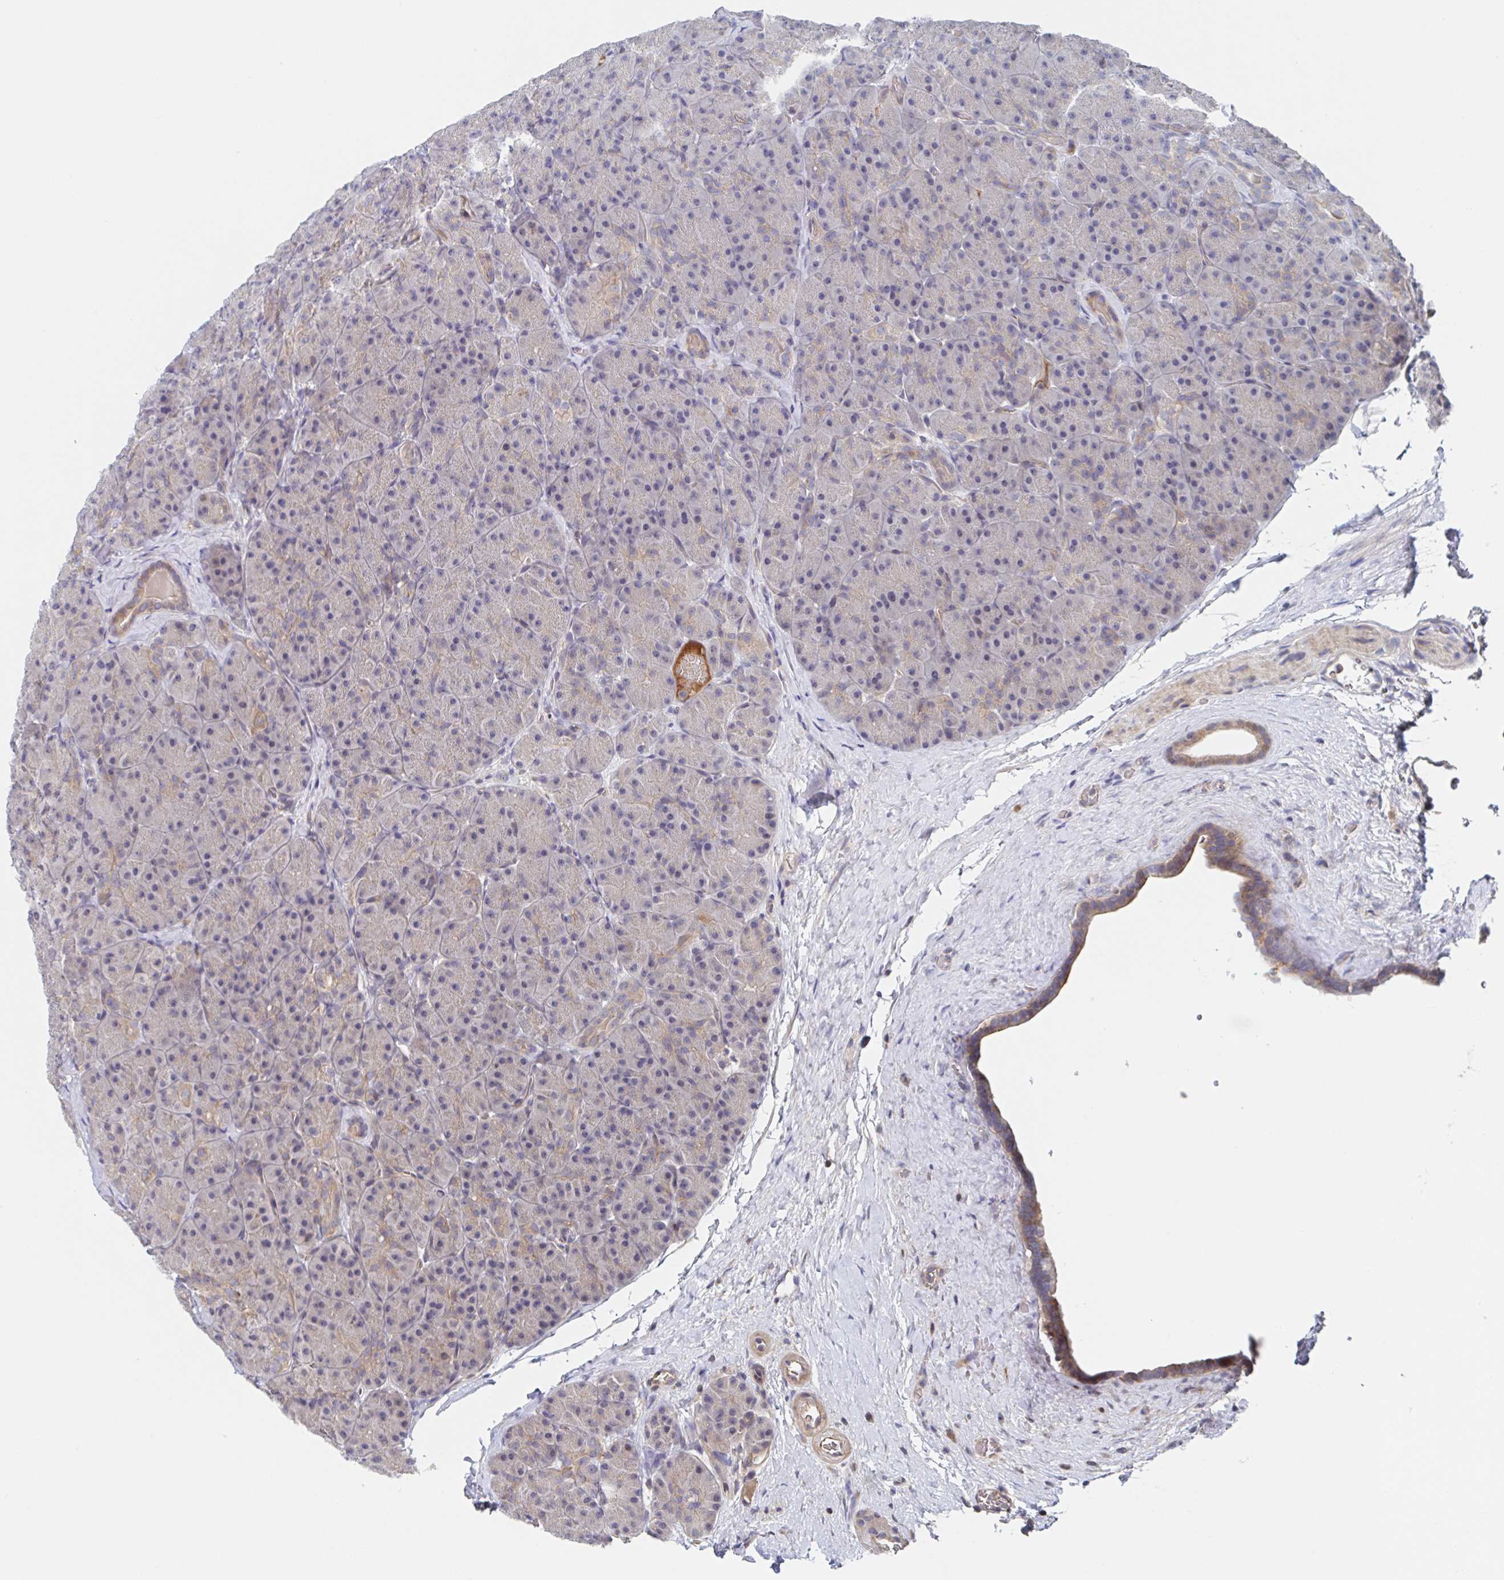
{"staining": {"intensity": "weak", "quantity": "<25%", "location": "cytoplasmic/membranous"}, "tissue": "pancreas", "cell_type": "Exocrine glandular cells", "image_type": "normal", "snomed": [{"axis": "morphology", "description": "Normal tissue, NOS"}, {"axis": "topography", "description": "Pancreas"}], "caption": "This is a image of immunohistochemistry staining of unremarkable pancreas, which shows no staining in exocrine glandular cells.", "gene": "DHRS12", "patient": {"sex": "male", "age": 57}}